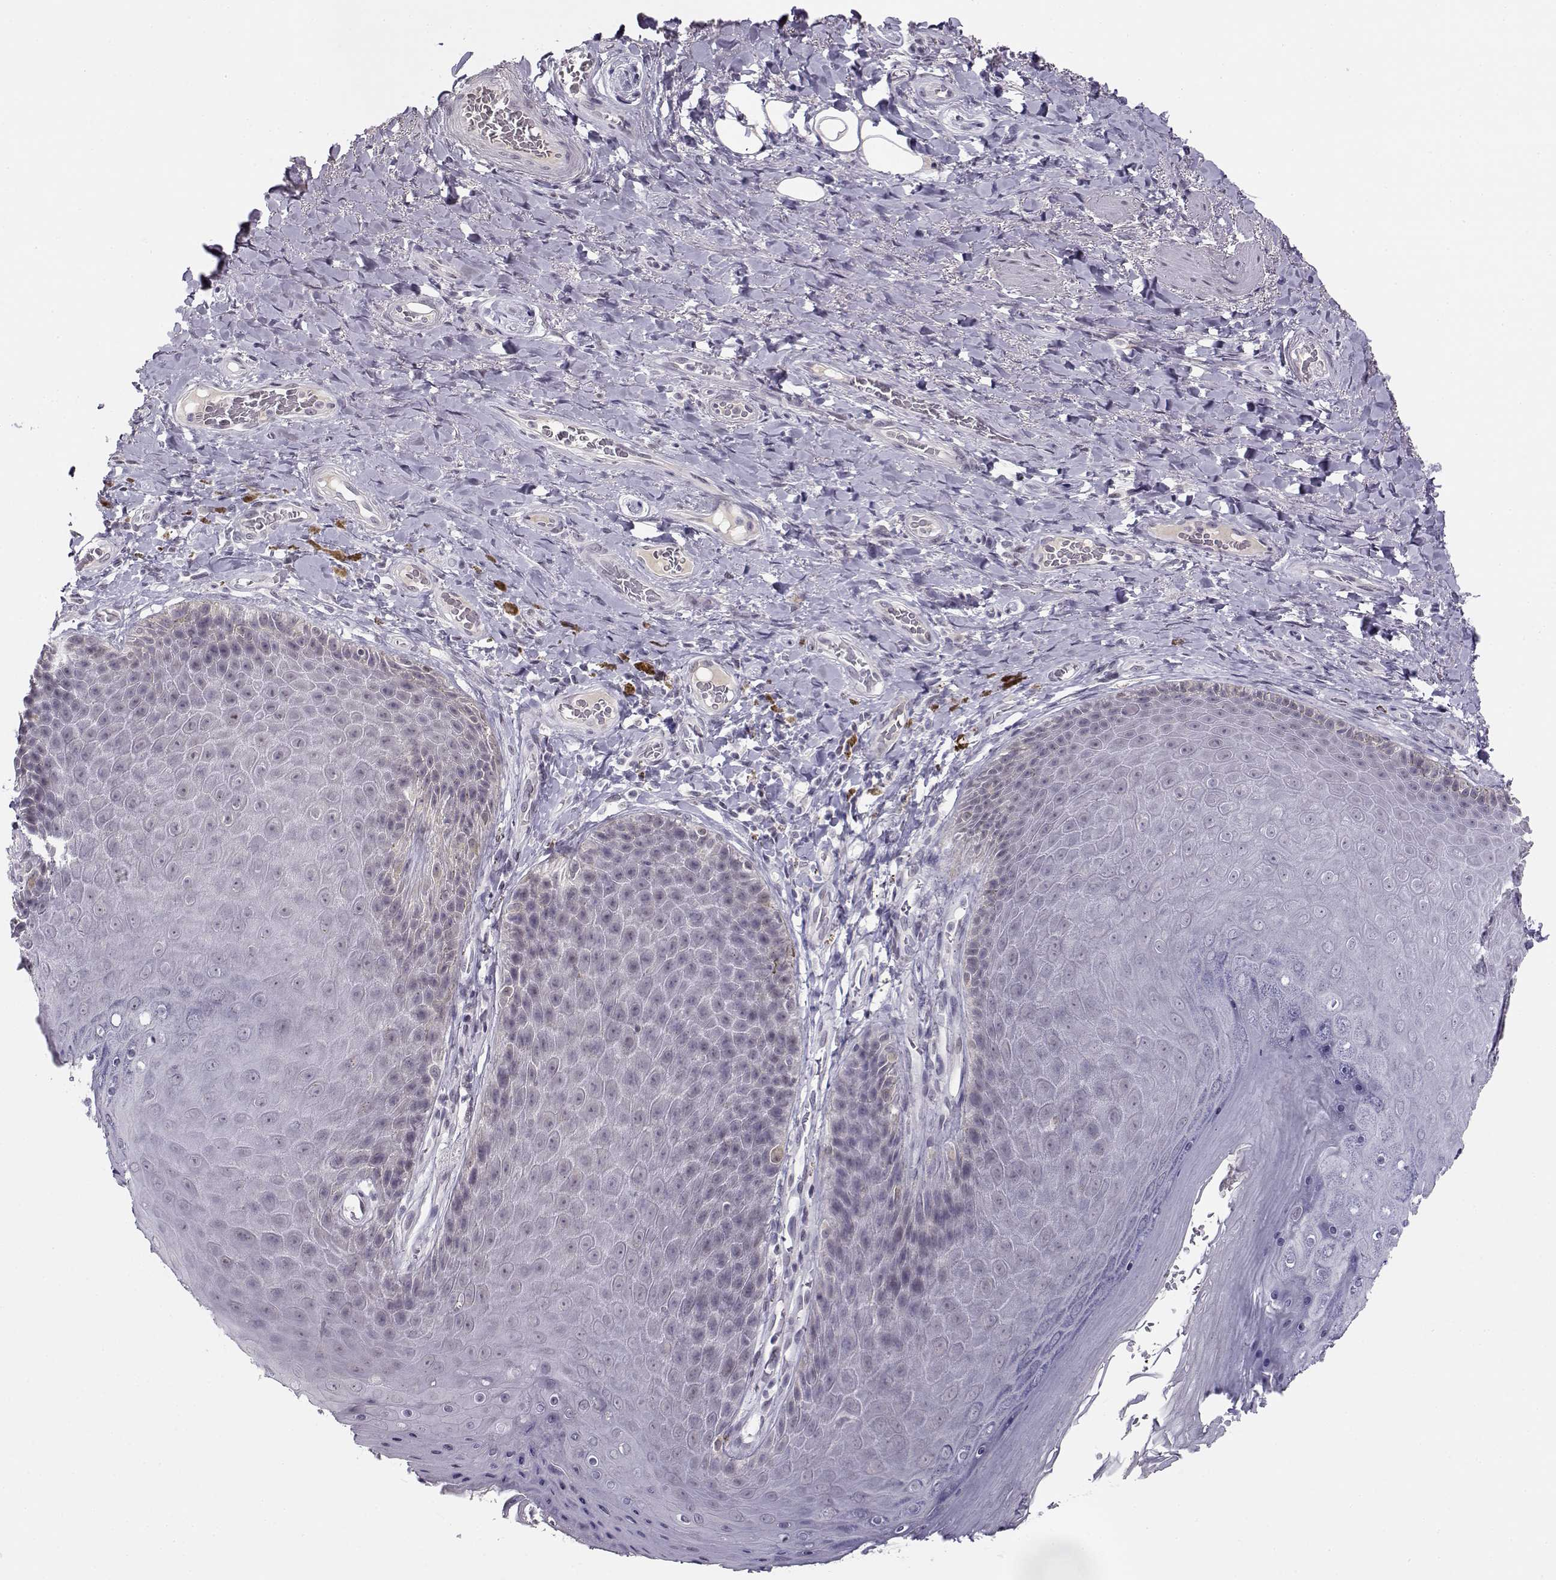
{"staining": {"intensity": "negative", "quantity": "none", "location": "none"}, "tissue": "skin", "cell_type": "Epidermal cells", "image_type": "normal", "snomed": [{"axis": "morphology", "description": "Normal tissue, NOS"}, {"axis": "topography", "description": "Skeletal muscle"}, {"axis": "topography", "description": "Anal"}, {"axis": "topography", "description": "Peripheral nerve tissue"}], "caption": "A high-resolution photomicrograph shows immunohistochemistry (IHC) staining of normal skin, which demonstrates no significant expression in epidermal cells. (Stains: DAB (3,3'-diaminobenzidine) immunohistochemistry with hematoxylin counter stain, Microscopy: brightfield microscopy at high magnification).", "gene": "C16orf86", "patient": {"sex": "male", "age": 53}}